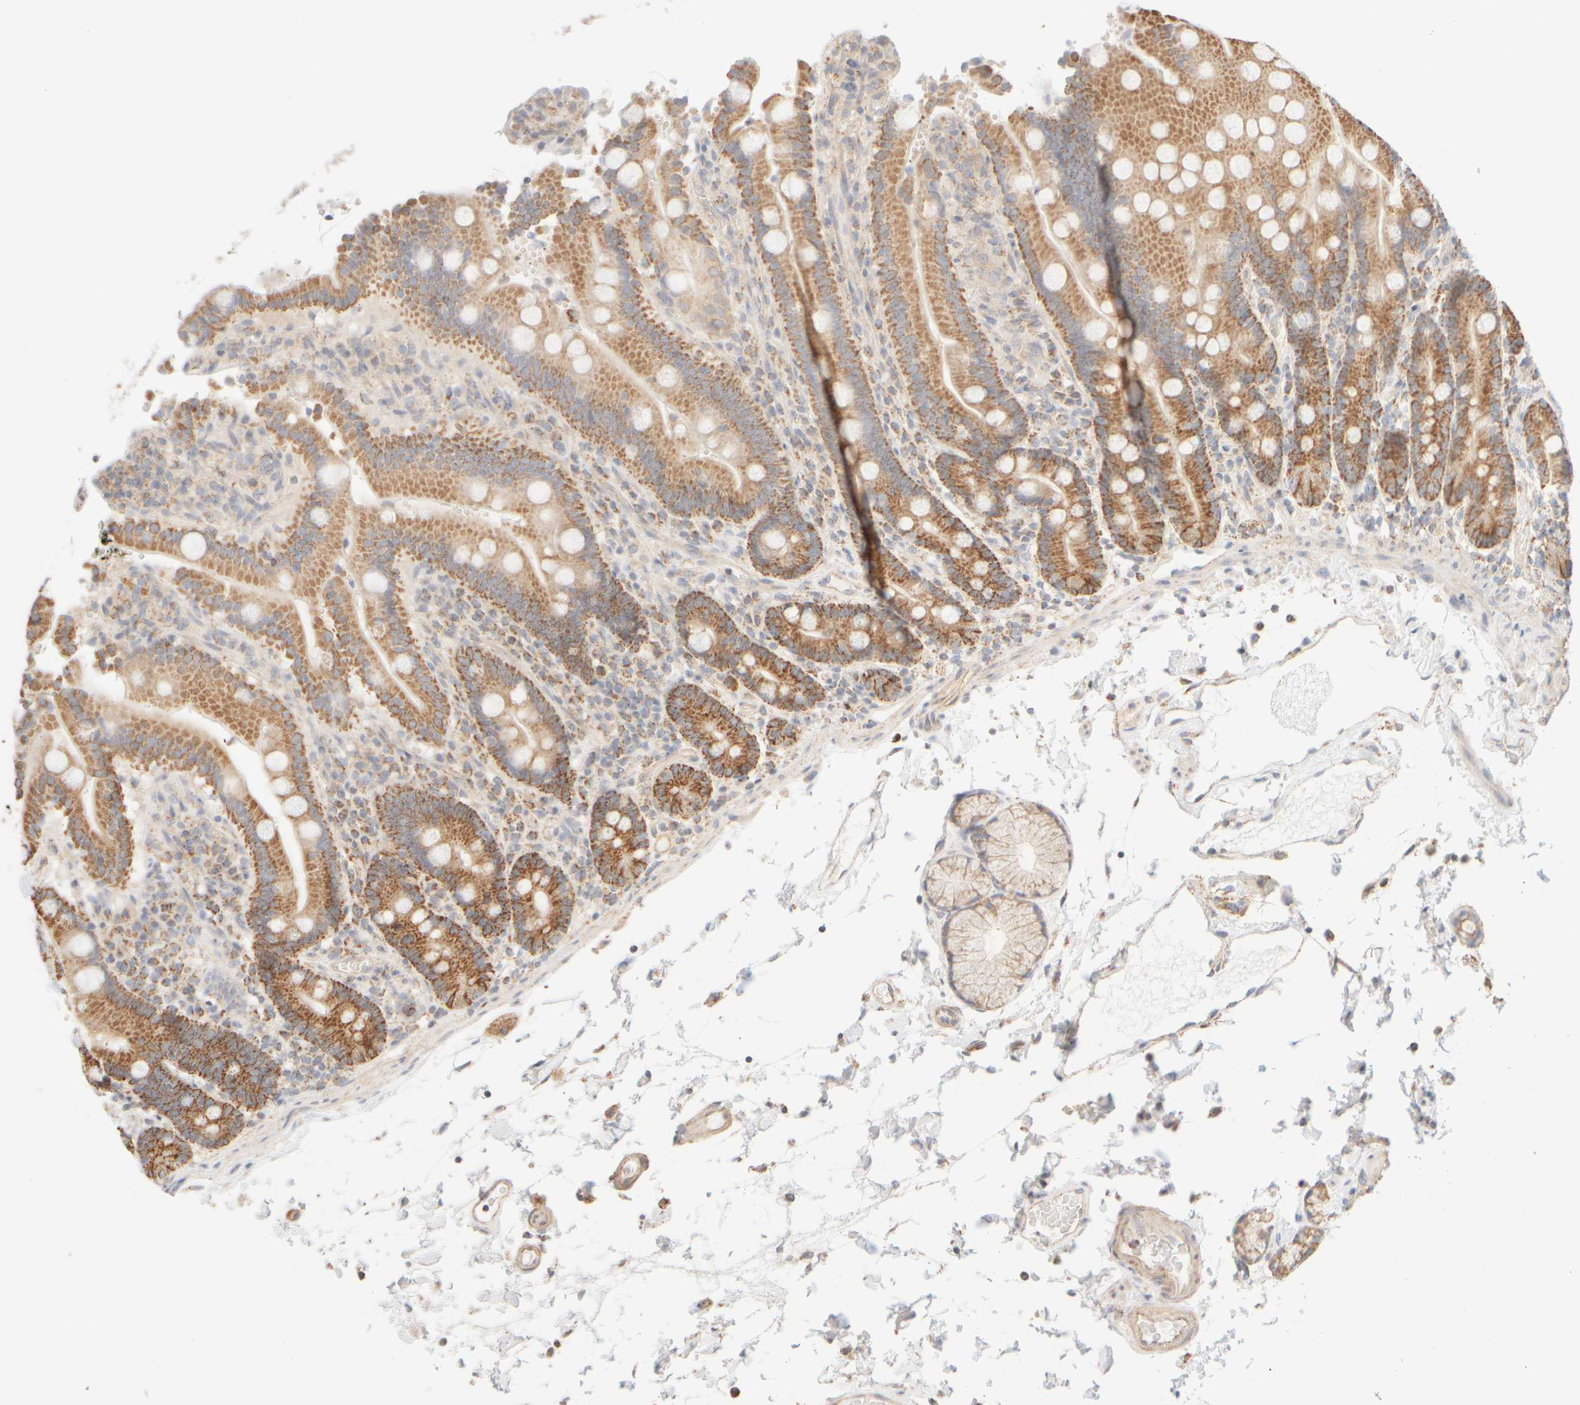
{"staining": {"intensity": "moderate", "quantity": ">75%", "location": "cytoplasmic/membranous"}, "tissue": "duodenum", "cell_type": "Glandular cells", "image_type": "normal", "snomed": [{"axis": "morphology", "description": "Normal tissue, NOS"}, {"axis": "topography", "description": "Small intestine, NOS"}], "caption": "Immunohistochemistry (DAB) staining of unremarkable duodenum exhibits moderate cytoplasmic/membranous protein positivity in about >75% of glandular cells.", "gene": "APBB2", "patient": {"sex": "female", "age": 71}}